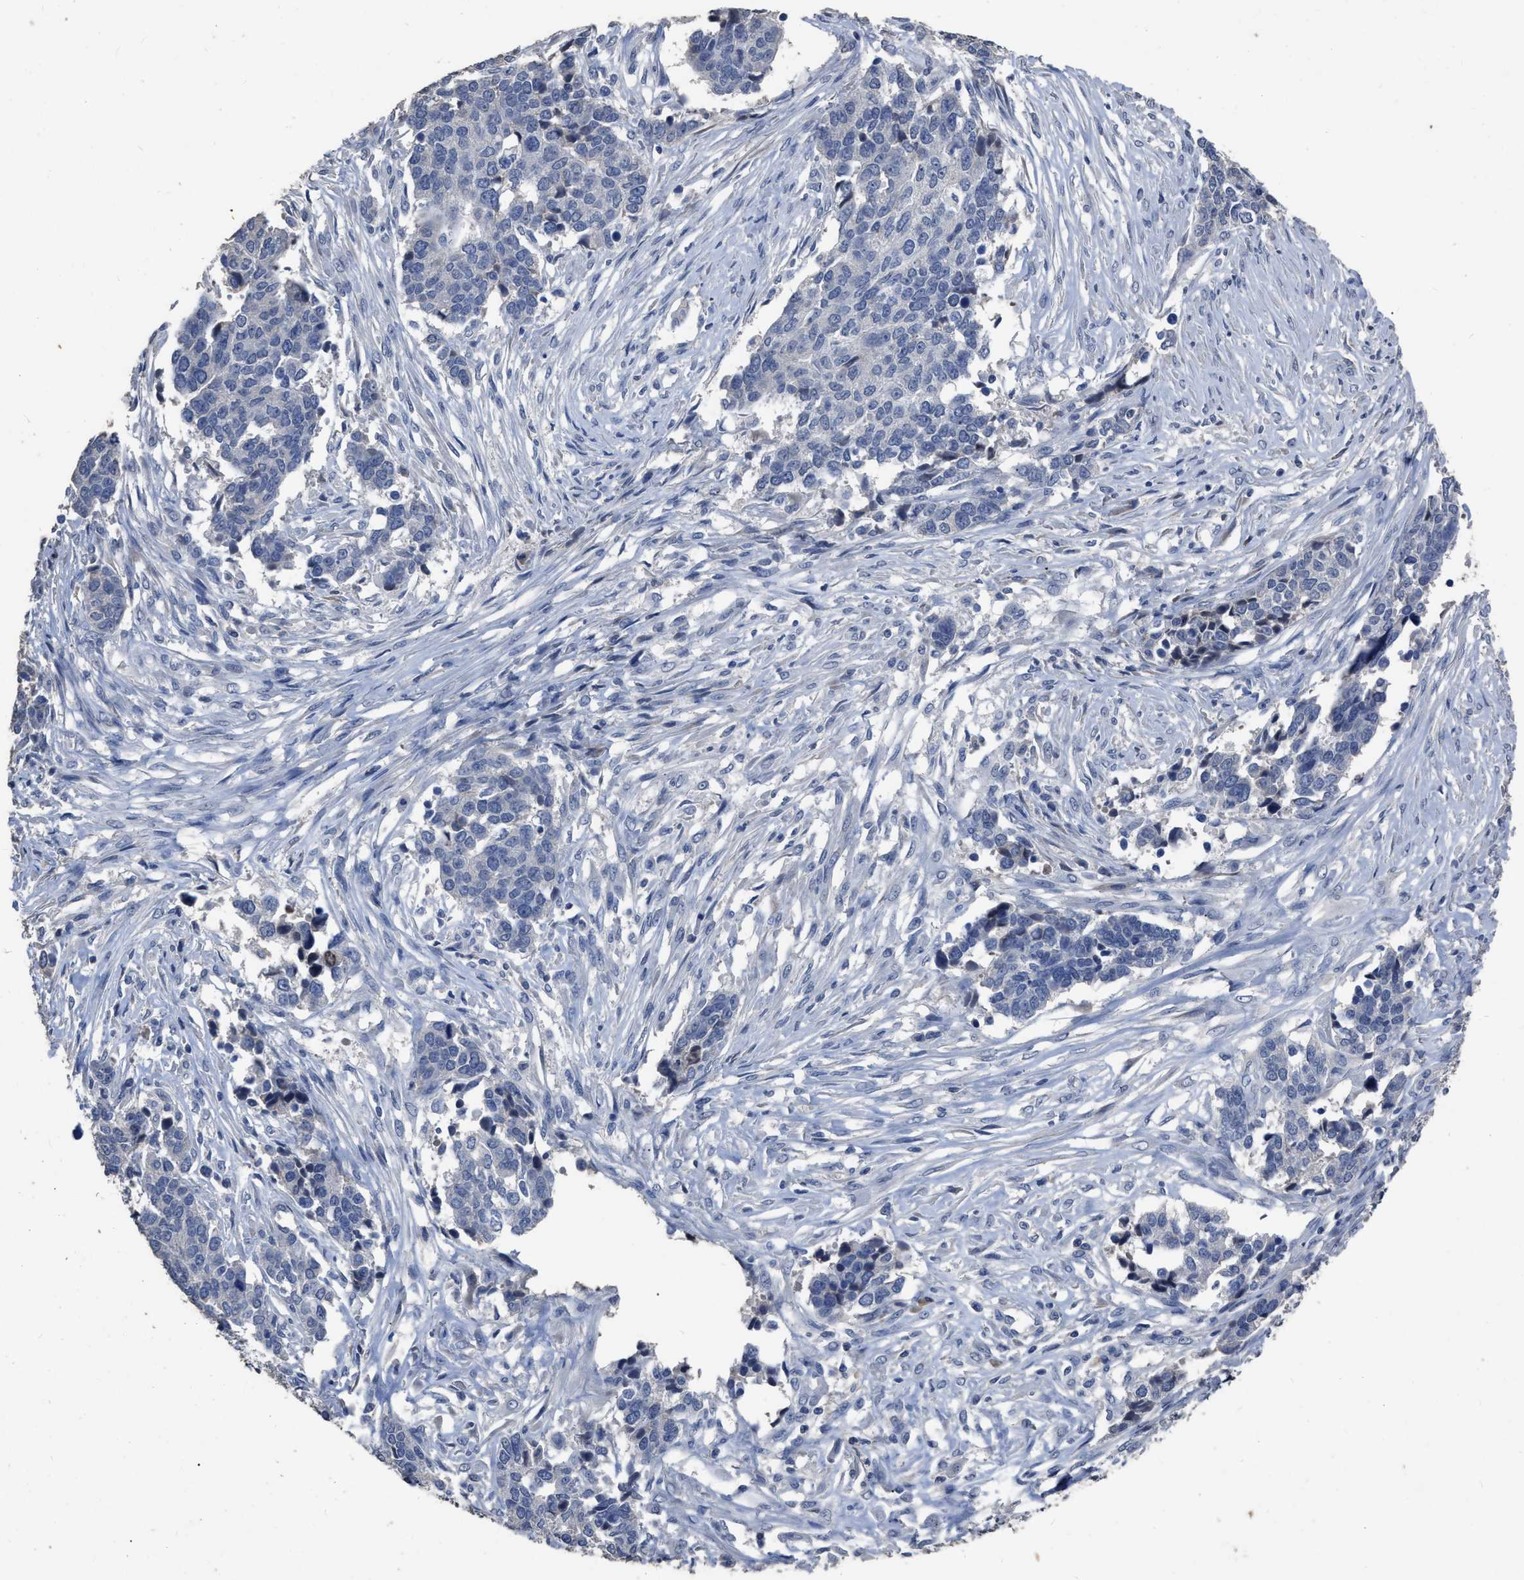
{"staining": {"intensity": "negative", "quantity": "none", "location": "none"}, "tissue": "ovarian cancer", "cell_type": "Tumor cells", "image_type": "cancer", "snomed": [{"axis": "morphology", "description": "Cystadenocarcinoma, serous, NOS"}, {"axis": "topography", "description": "Ovary"}], "caption": "This is a micrograph of immunohistochemistry (IHC) staining of ovarian cancer, which shows no positivity in tumor cells.", "gene": "HABP2", "patient": {"sex": "female", "age": 44}}